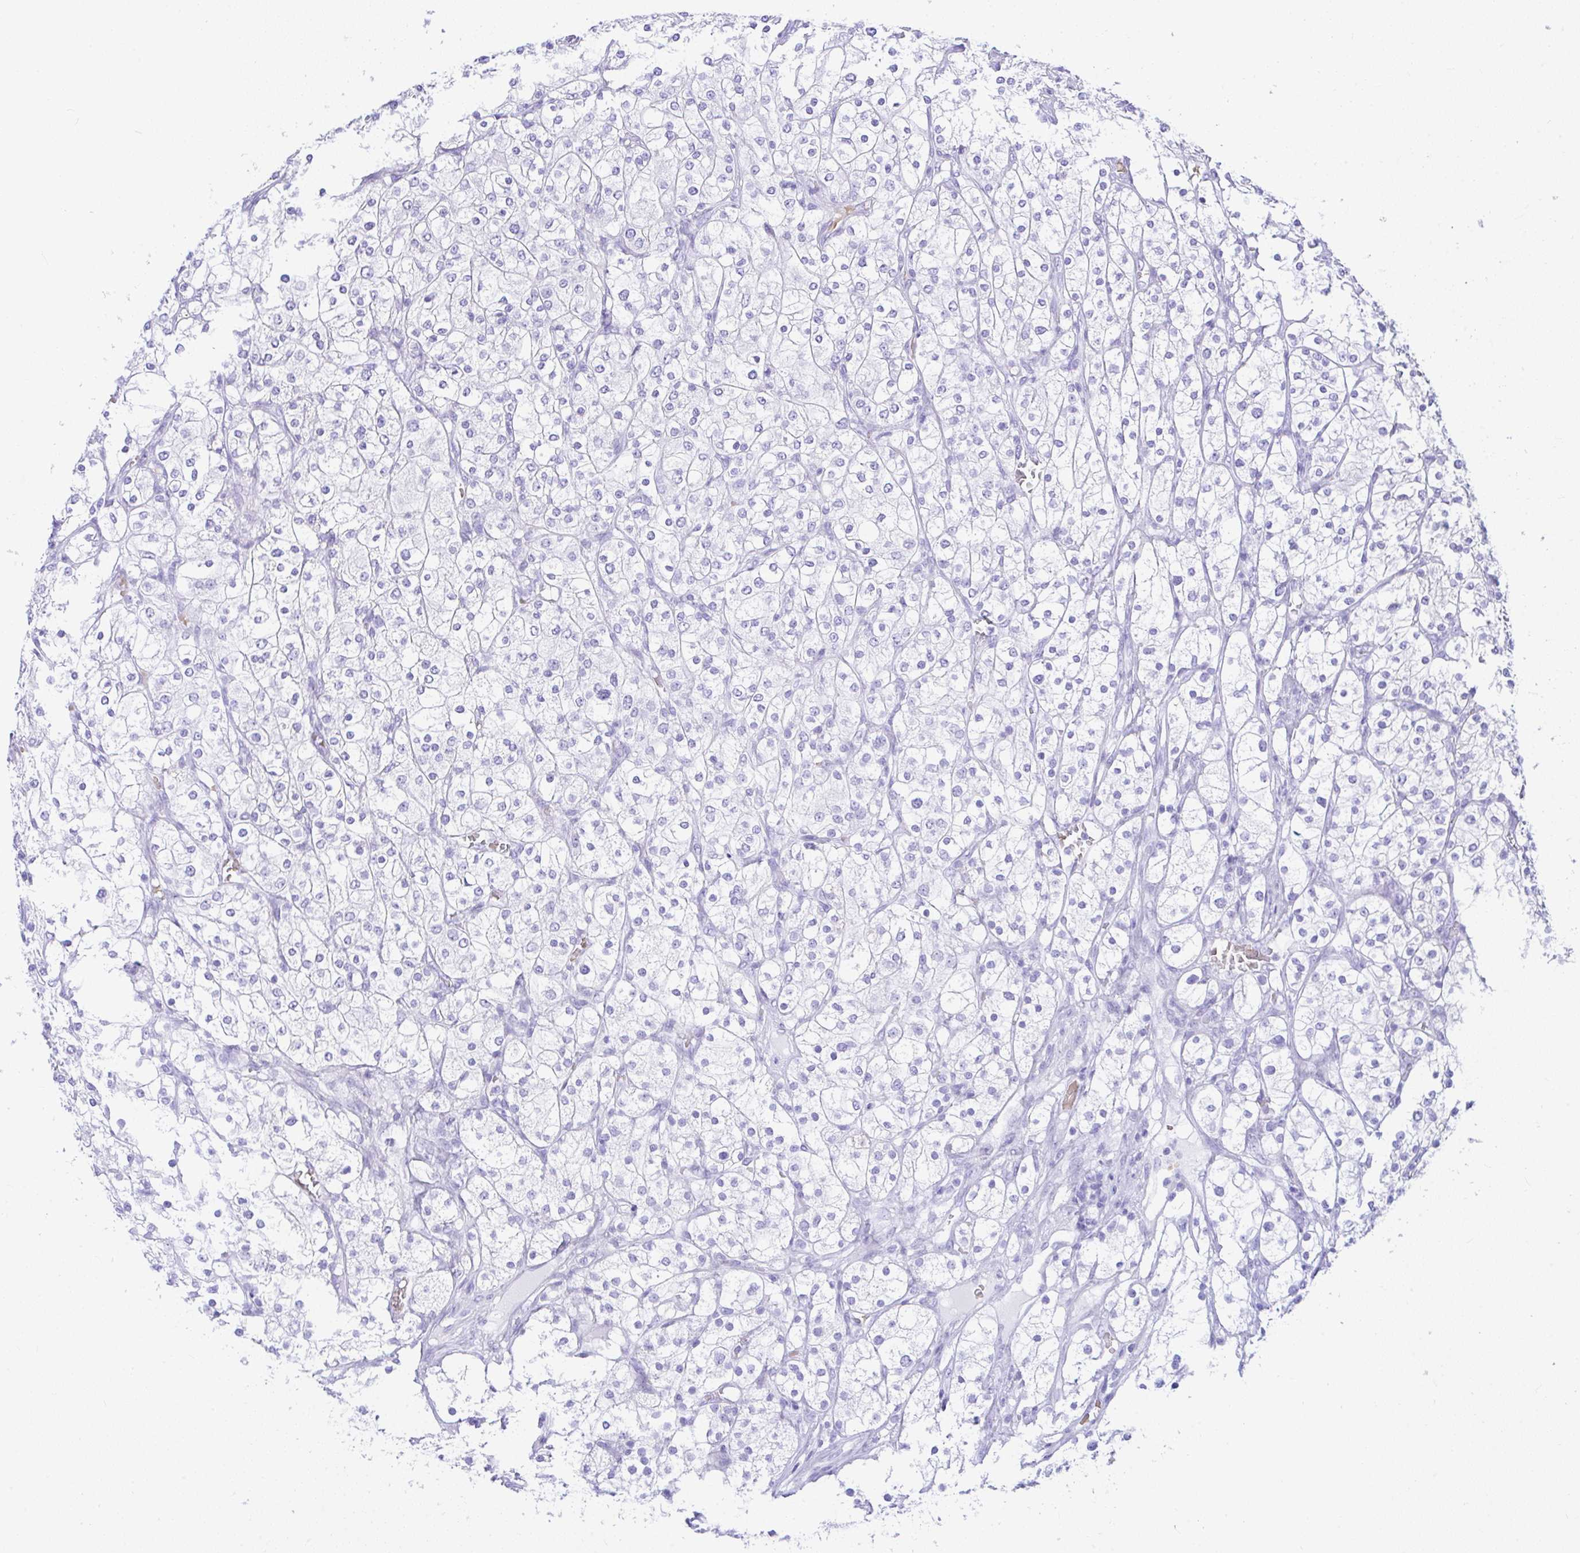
{"staining": {"intensity": "negative", "quantity": "none", "location": "none"}, "tissue": "renal cancer", "cell_type": "Tumor cells", "image_type": "cancer", "snomed": [{"axis": "morphology", "description": "Adenocarcinoma, NOS"}, {"axis": "topography", "description": "Kidney"}], "caption": "The immunohistochemistry photomicrograph has no significant staining in tumor cells of renal cancer (adenocarcinoma) tissue.", "gene": "SEL1L2", "patient": {"sex": "male", "age": 80}}